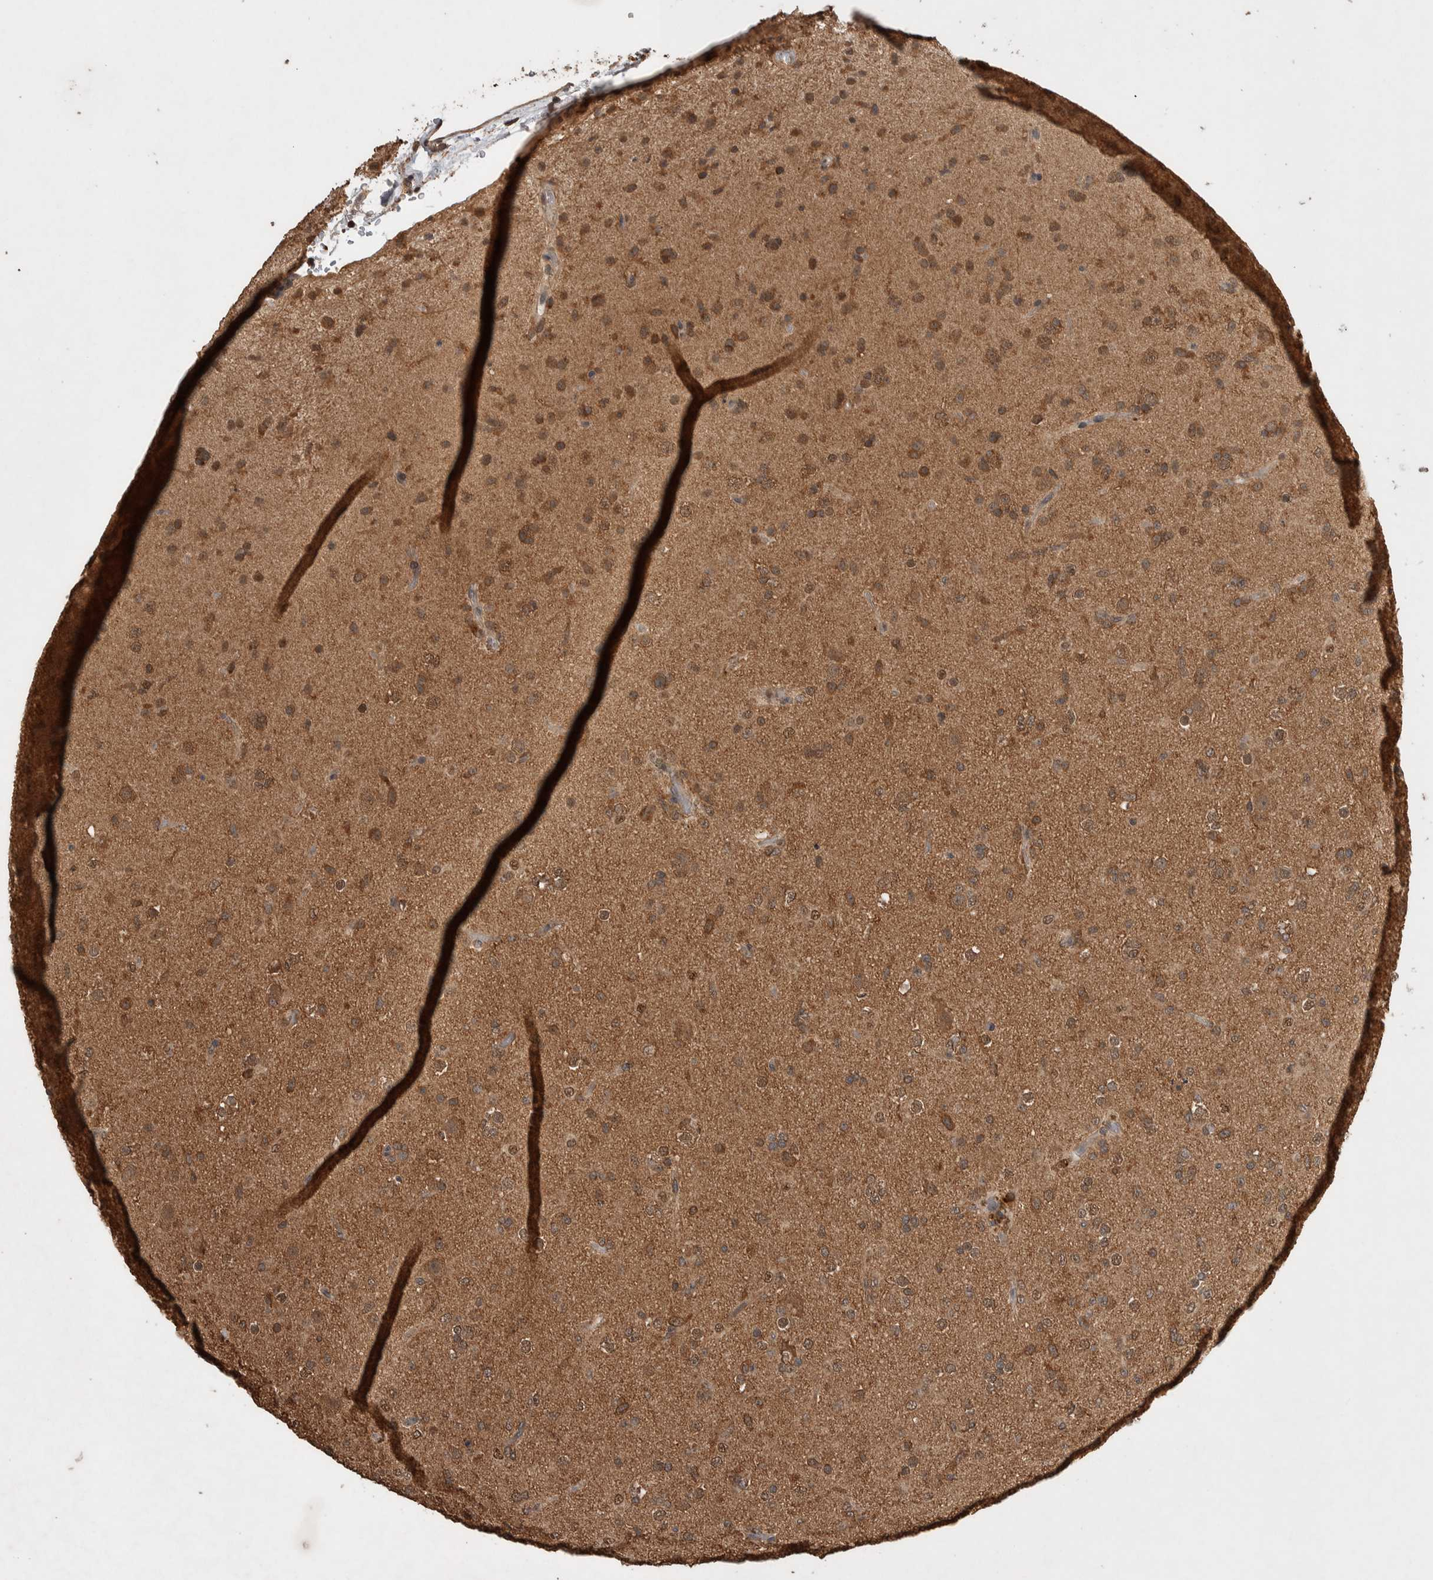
{"staining": {"intensity": "moderate", "quantity": ">75%", "location": "cytoplasmic/membranous"}, "tissue": "glioma", "cell_type": "Tumor cells", "image_type": "cancer", "snomed": [{"axis": "morphology", "description": "Glioma, malignant, Low grade"}, {"axis": "topography", "description": "Brain"}], "caption": "Immunohistochemical staining of glioma shows medium levels of moderate cytoplasmic/membranous protein expression in approximately >75% of tumor cells.", "gene": "DVL2", "patient": {"sex": "male", "age": 65}}